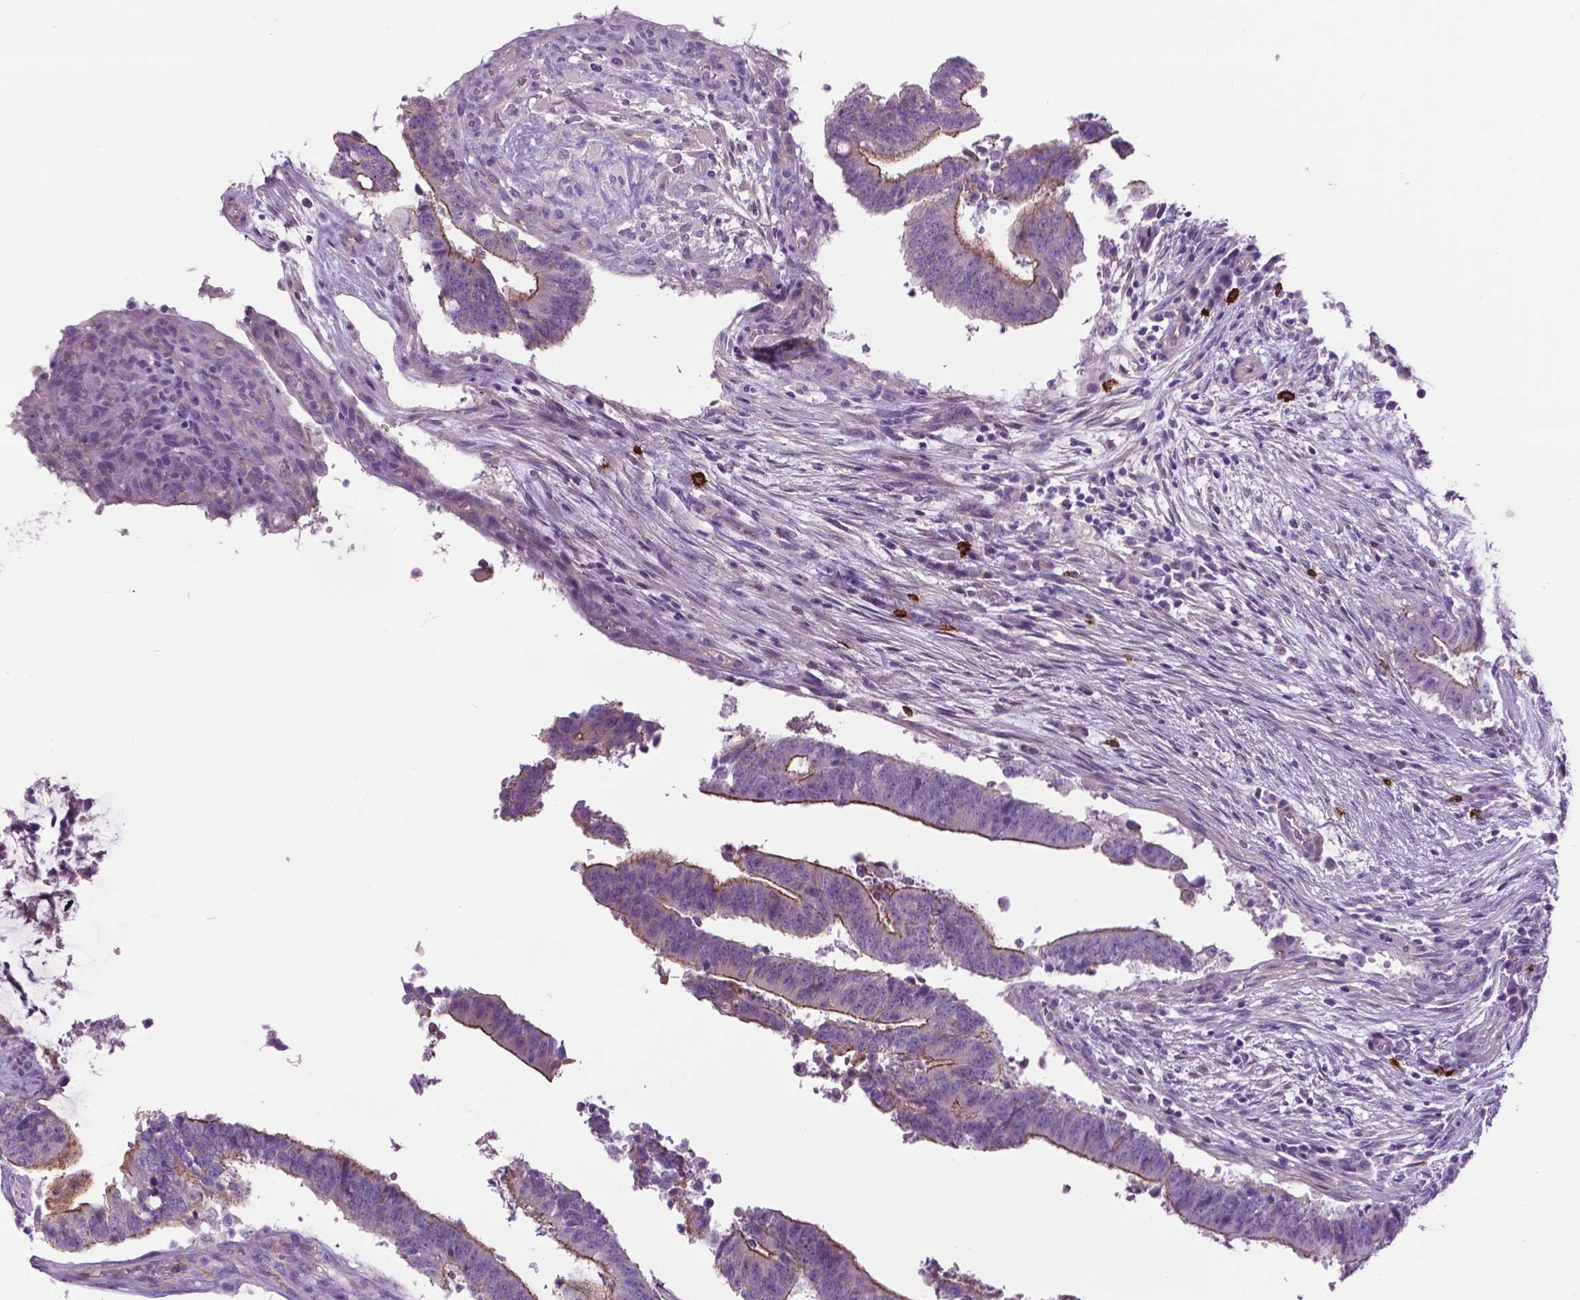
{"staining": {"intensity": "moderate", "quantity": "<25%", "location": "cytoplasmic/membranous"}, "tissue": "colorectal cancer", "cell_type": "Tumor cells", "image_type": "cancer", "snomed": [{"axis": "morphology", "description": "Adenocarcinoma, NOS"}, {"axis": "topography", "description": "Colon"}], "caption": "A brown stain labels moderate cytoplasmic/membranous expression of a protein in colorectal cancer tumor cells.", "gene": "SPECC1L", "patient": {"sex": "female", "age": 43}}